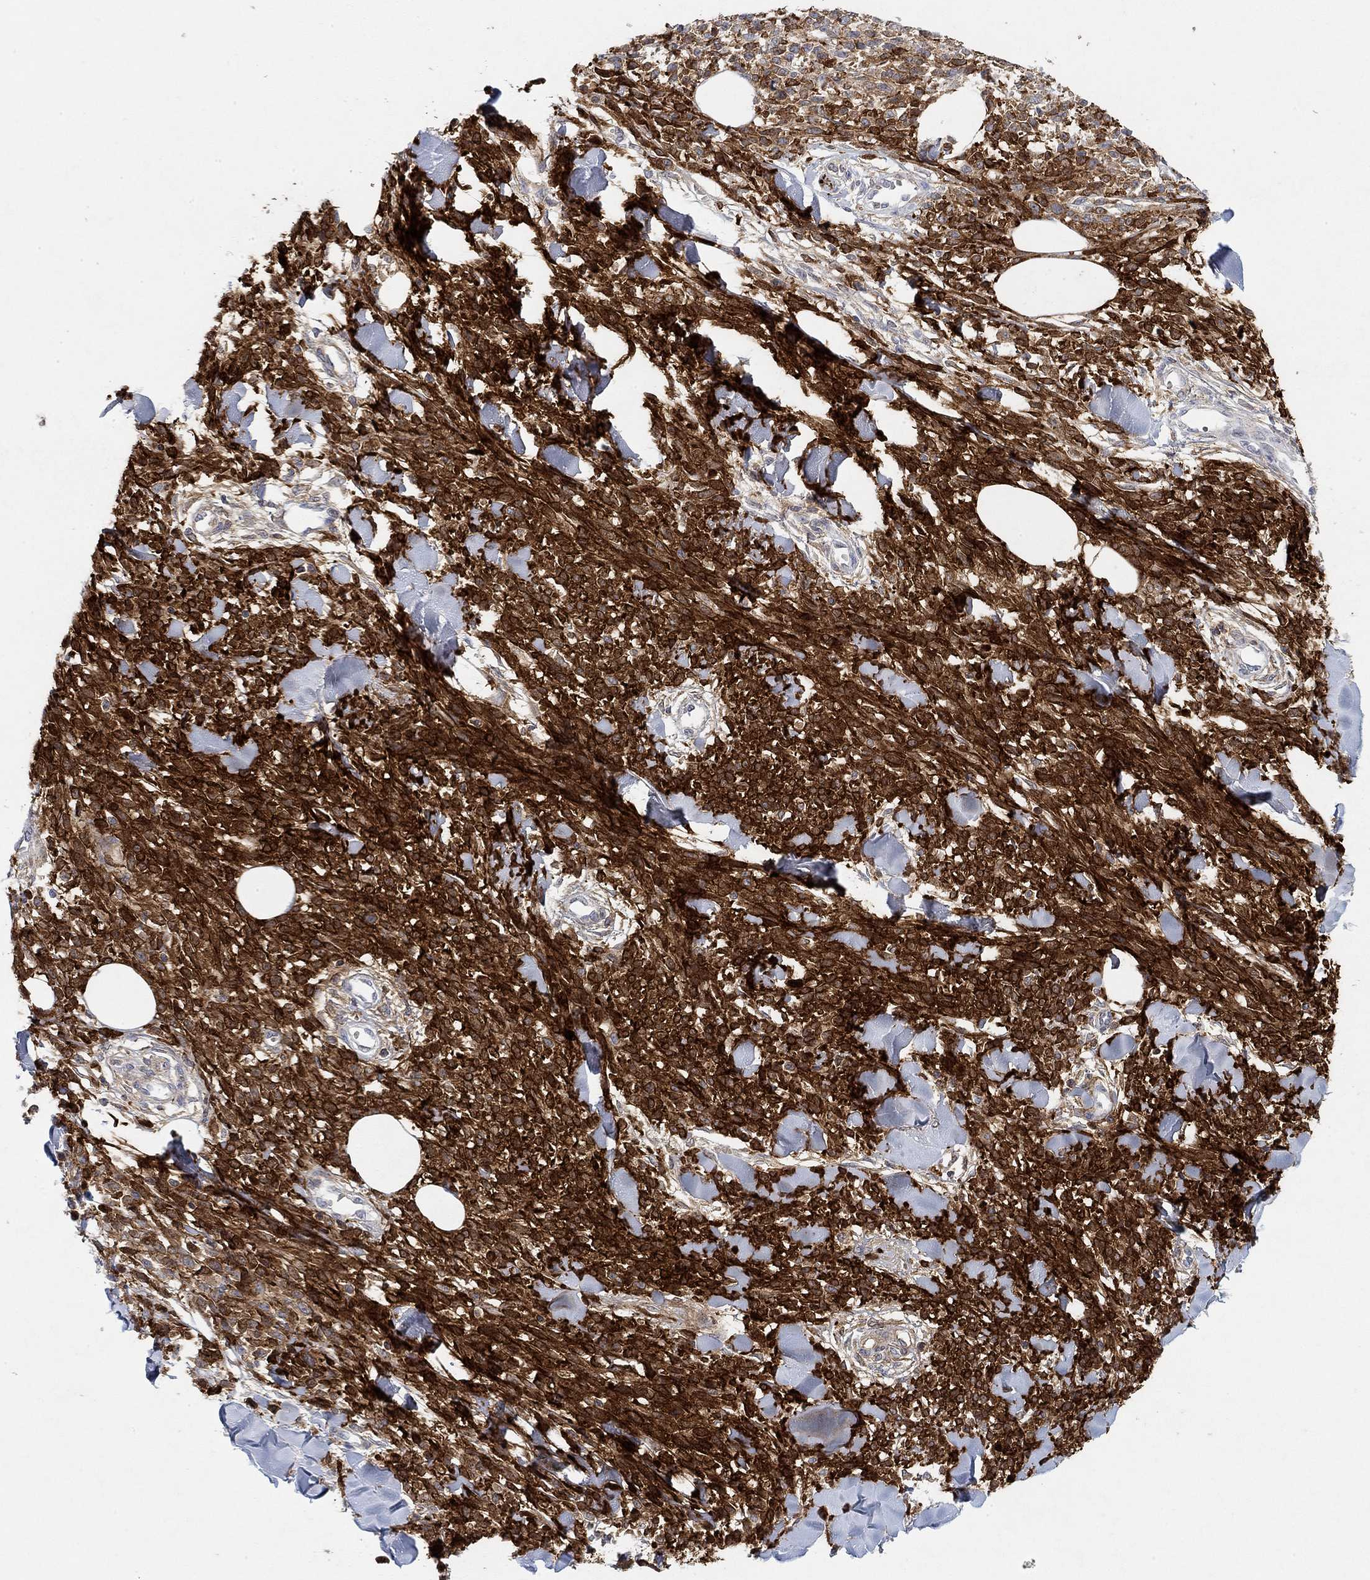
{"staining": {"intensity": "negative", "quantity": "none", "location": "none"}, "tissue": "melanoma", "cell_type": "Tumor cells", "image_type": "cancer", "snomed": [{"axis": "morphology", "description": "Malignant melanoma, NOS"}, {"axis": "topography", "description": "Skin"}, {"axis": "topography", "description": "Skin of trunk"}], "caption": "Immunohistochemistry micrograph of neoplastic tissue: melanoma stained with DAB (3,3'-diaminobenzidine) demonstrates no significant protein expression in tumor cells.", "gene": "VAT1L", "patient": {"sex": "male", "age": 74}}